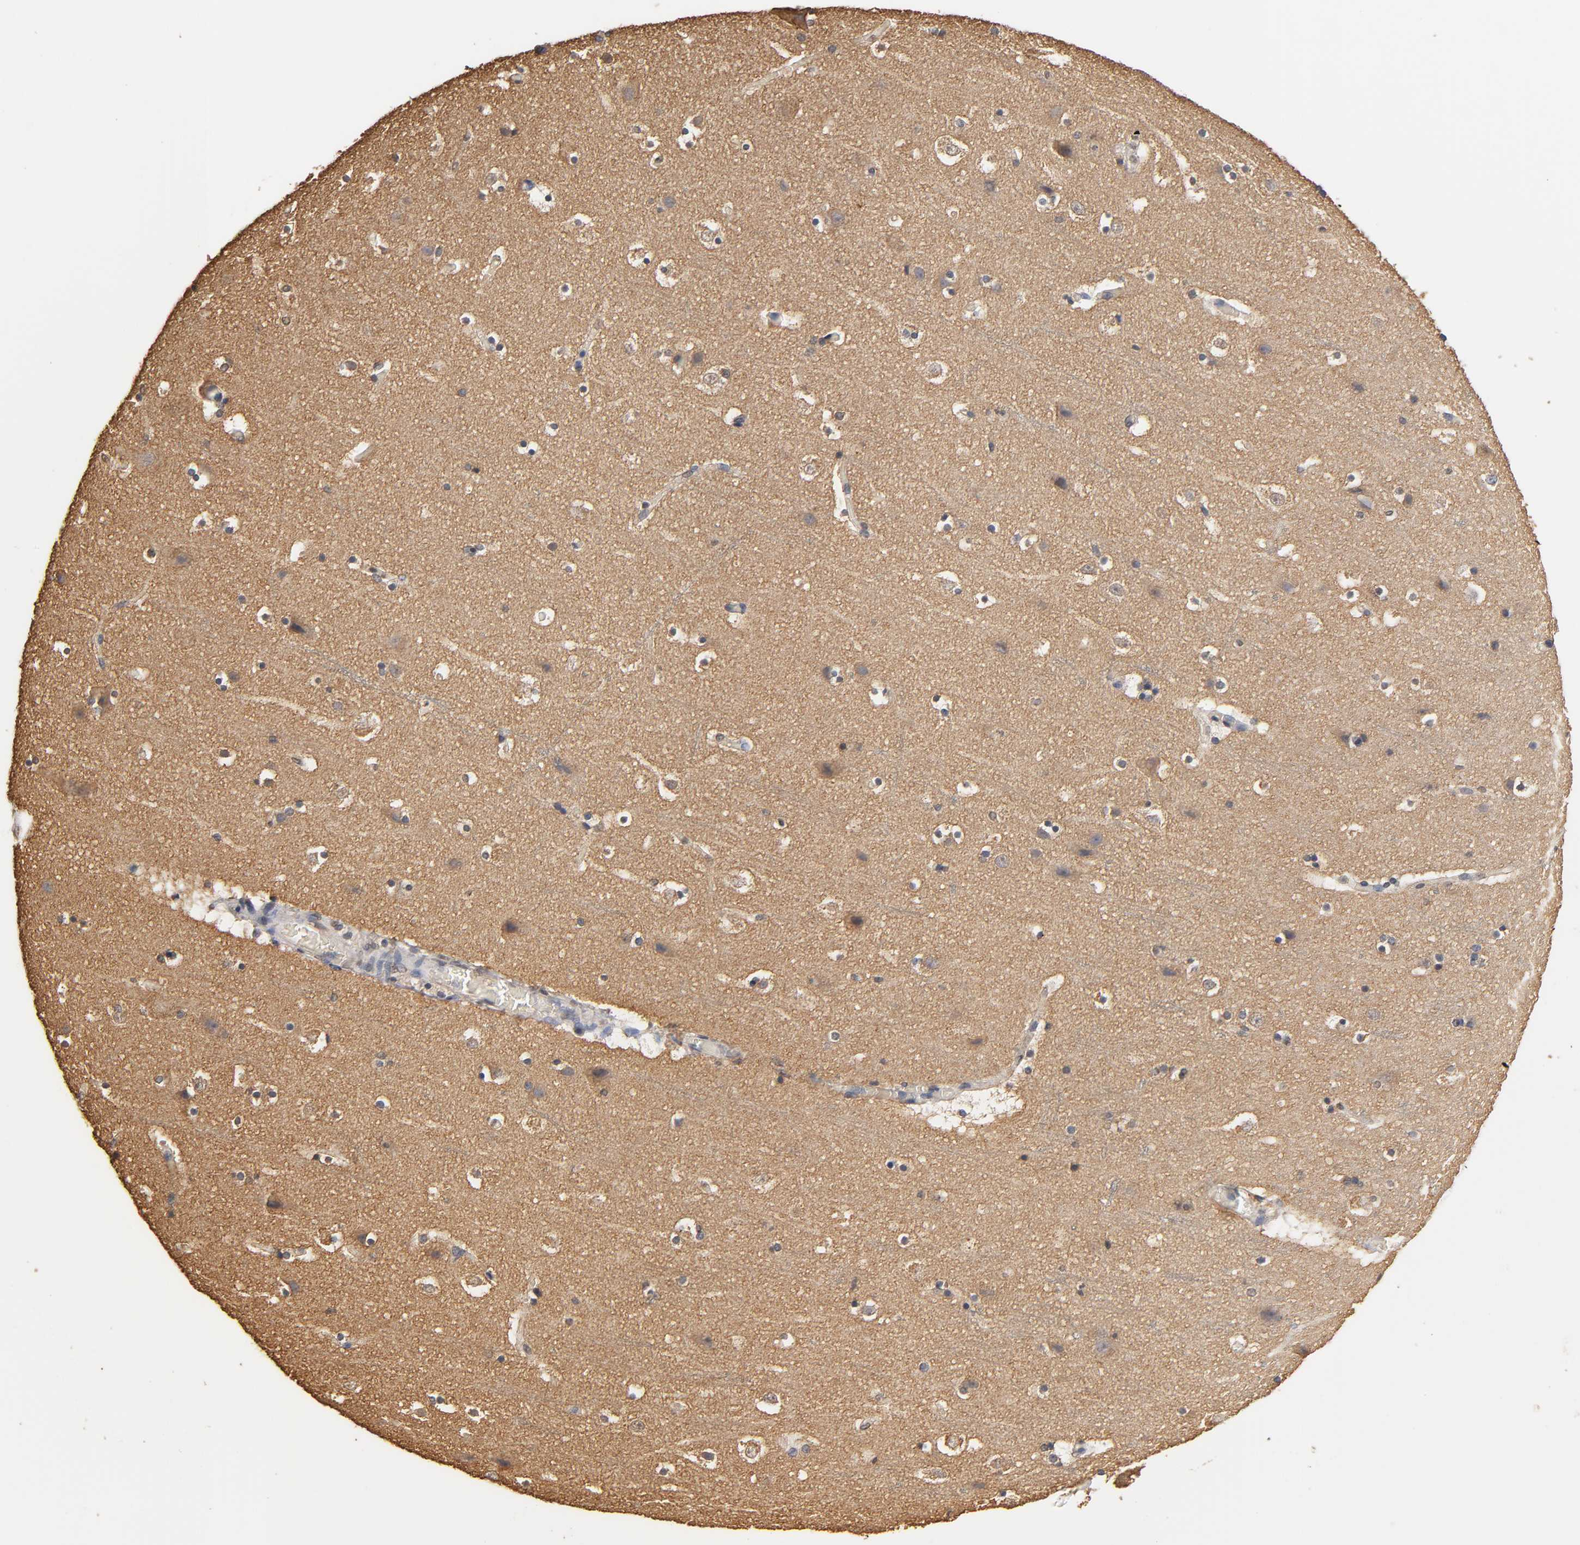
{"staining": {"intensity": "negative", "quantity": "none", "location": "none"}, "tissue": "cerebral cortex", "cell_type": "Endothelial cells", "image_type": "normal", "snomed": [{"axis": "morphology", "description": "Normal tissue, NOS"}, {"axis": "topography", "description": "Cerebral cortex"}], "caption": "High magnification brightfield microscopy of benign cerebral cortex stained with DAB (brown) and counterstained with hematoxylin (blue): endothelial cells show no significant staining. Nuclei are stained in blue.", "gene": "PKN1", "patient": {"sex": "male", "age": 45}}